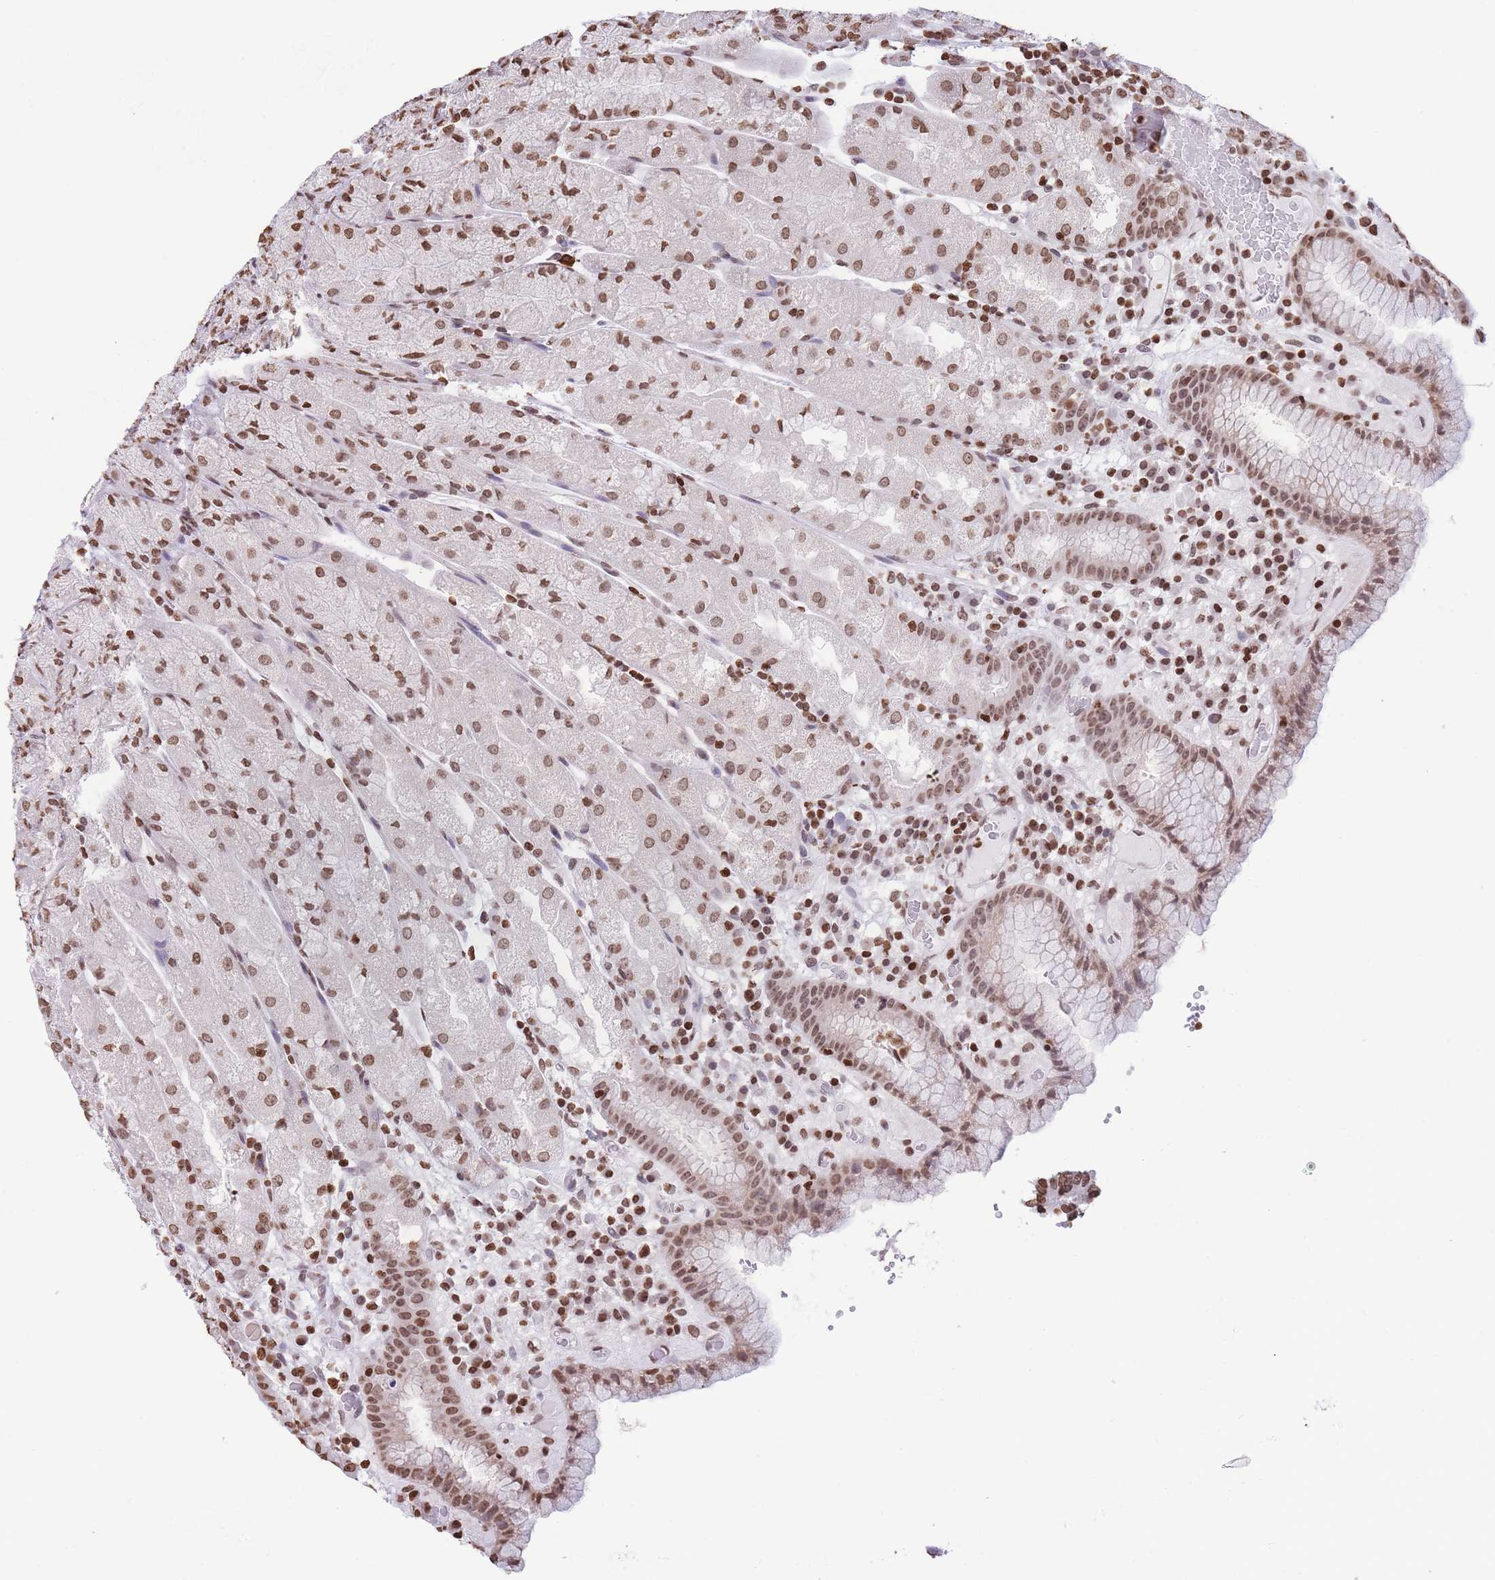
{"staining": {"intensity": "moderate", "quantity": ">75%", "location": "nuclear"}, "tissue": "stomach", "cell_type": "Glandular cells", "image_type": "normal", "snomed": [{"axis": "morphology", "description": "Normal tissue, NOS"}, {"axis": "topography", "description": "Stomach, upper"}], "caption": "Protein analysis of normal stomach reveals moderate nuclear staining in approximately >75% of glandular cells.", "gene": "H2BC10", "patient": {"sex": "male", "age": 52}}